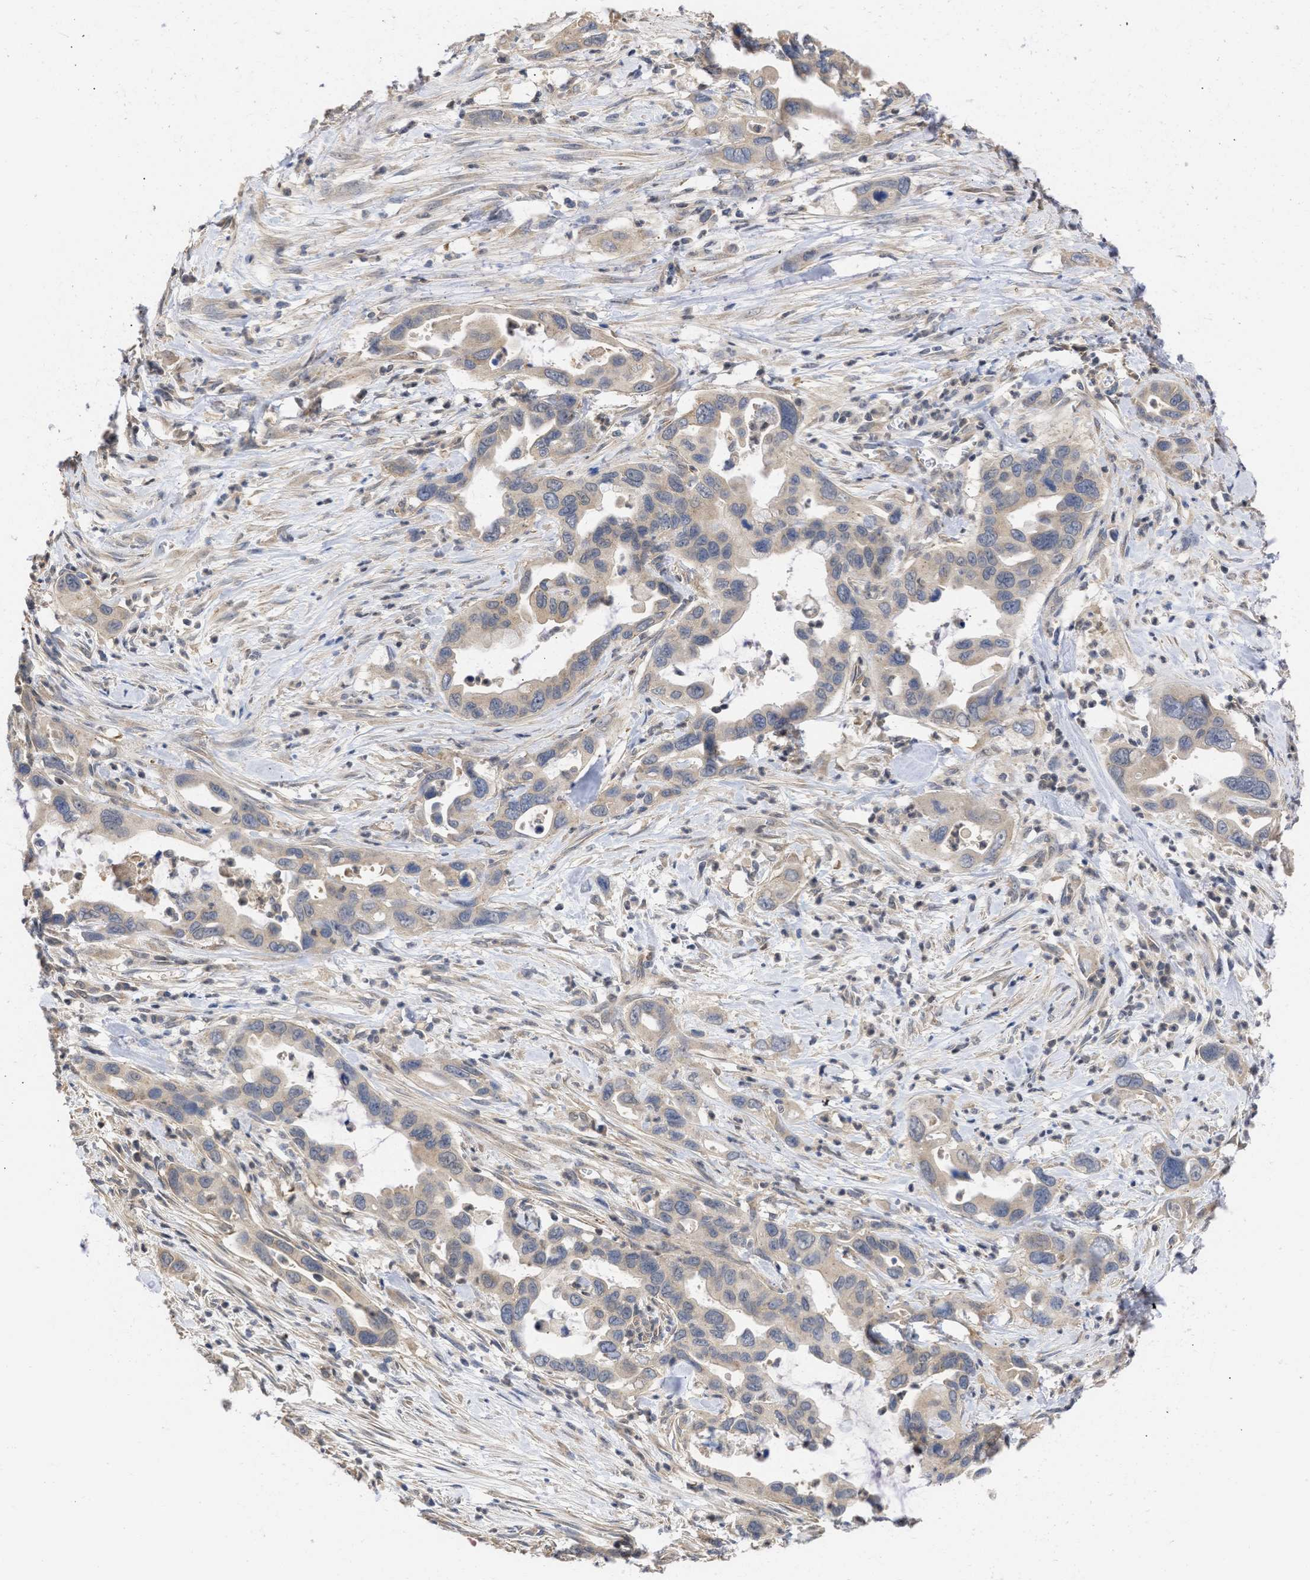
{"staining": {"intensity": "weak", "quantity": ">75%", "location": "cytoplasmic/membranous"}, "tissue": "pancreatic cancer", "cell_type": "Tumor cells", "image_type": "cancer", "snomed": [{"axis": "morphology", "description": "Adenocarcinoma, NOS"}, {"axis": "topography", "description": "Pancreas"}], "caption": "This micrograph exhibits IHC staining of adenocarcinoma (pancreatic), with low weak cytoplasmic/membranous staining in about >75% of tumor cells.", "gene": "MAP2K3", "patient": {"sex": "female", "age": 70}}